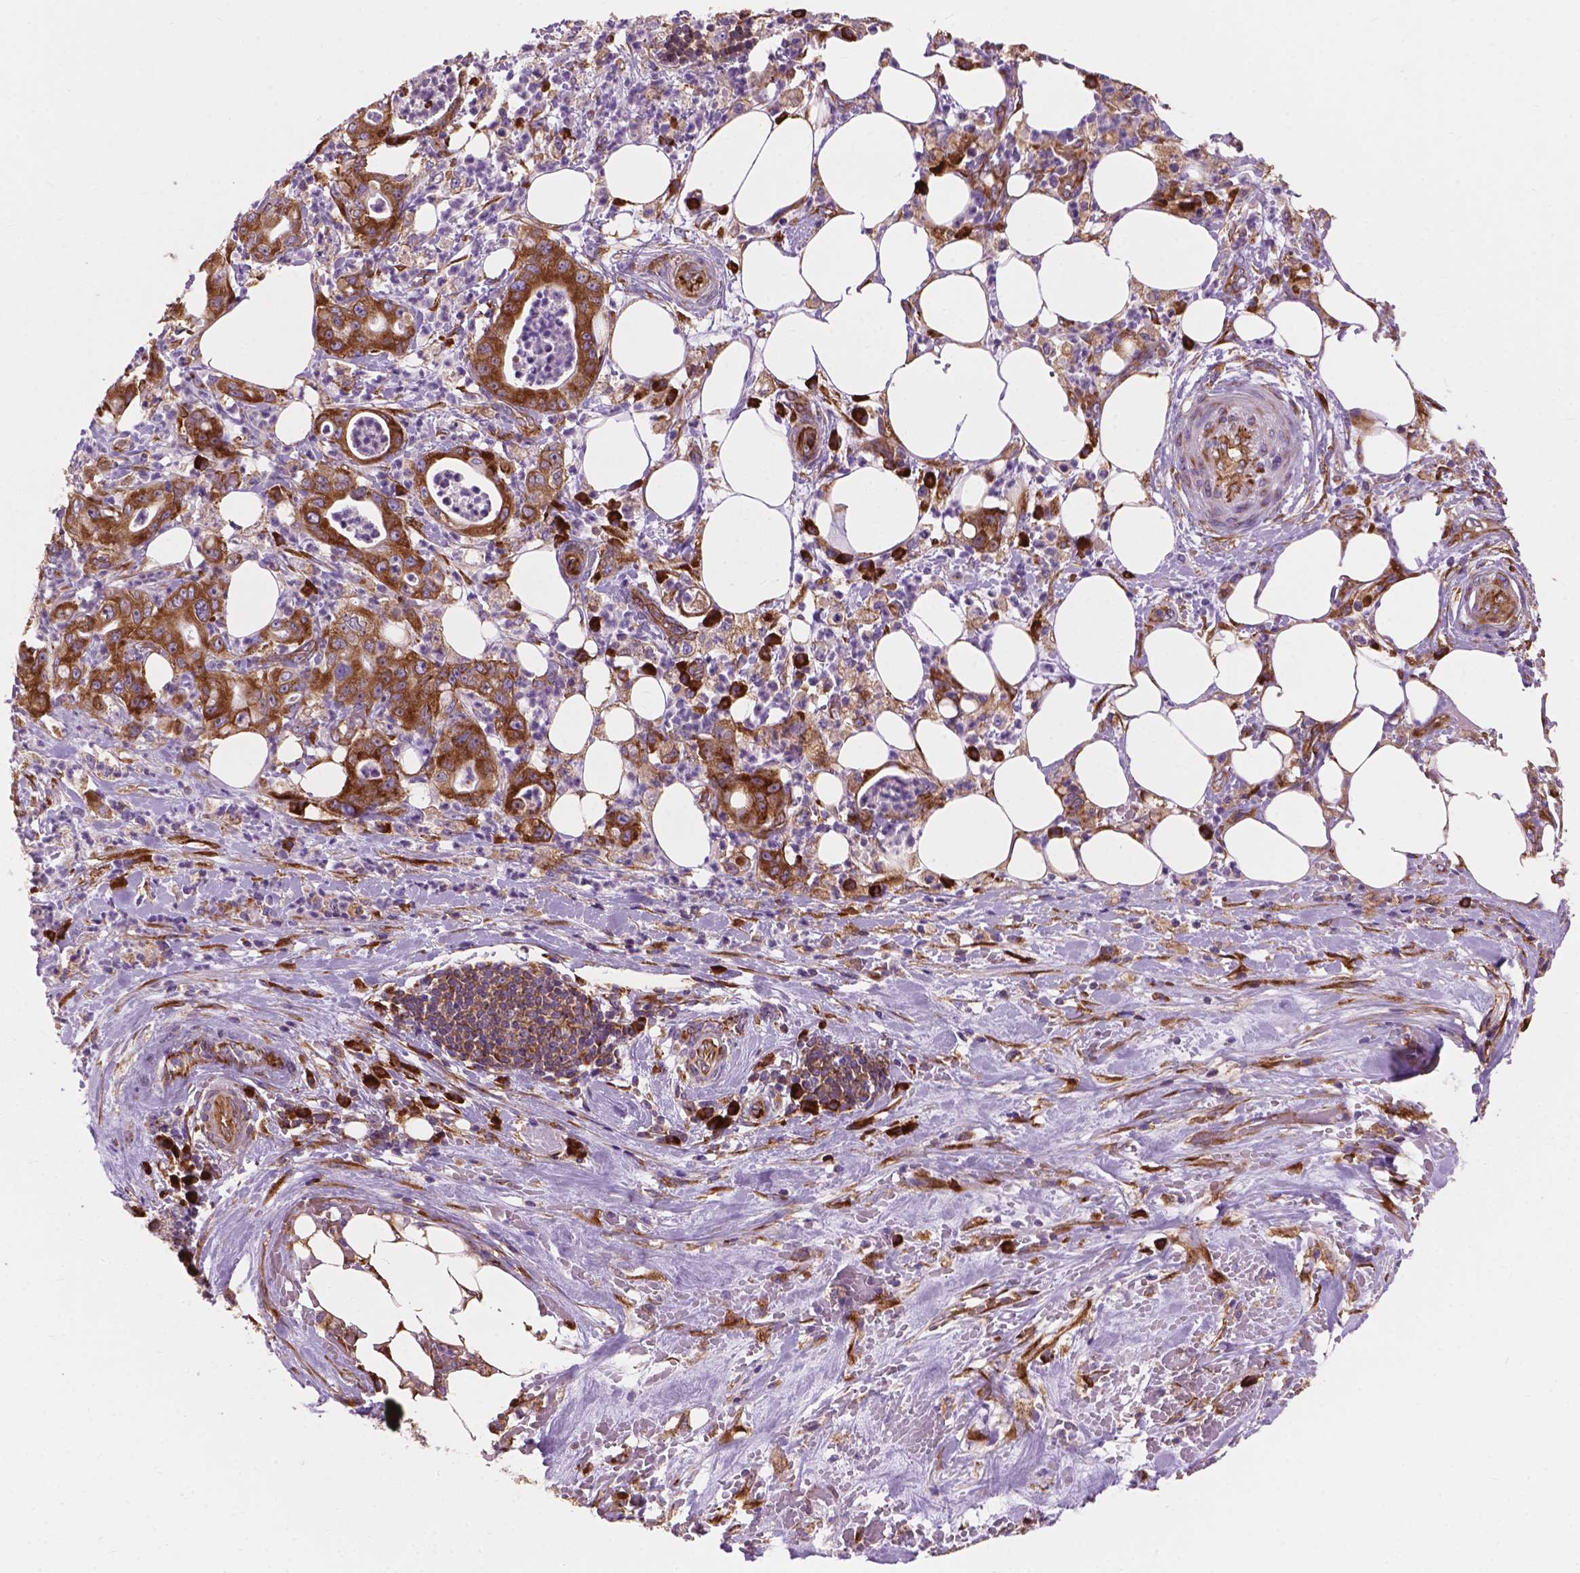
{"staining": {"intensity": "moderate", "quantity": ">75%", "location": "cytoplasmic/membranous"}, "tissue": "pancreatic cancer", "cell_type": "Tumor cells", "image_type": "cancer", "snomed": [{"axis": "morphology", "description": "Adenocarcinoma, NOS"}, {"axis": "topography", "description": "Pancreas"}], "caption": "Immunohistochemical staining of pancreatic adenocarcinoma shows medium levels of moderate cytoplasmic/membranous protein positivity in approximately >75% of tumor cells. Using DAB (brown) and hematoxylin (blue) stains, captured at high magnification using brightfield microscopy.", "gene": "RPL37A", "patient": {"sex": "male", "age": 71}}